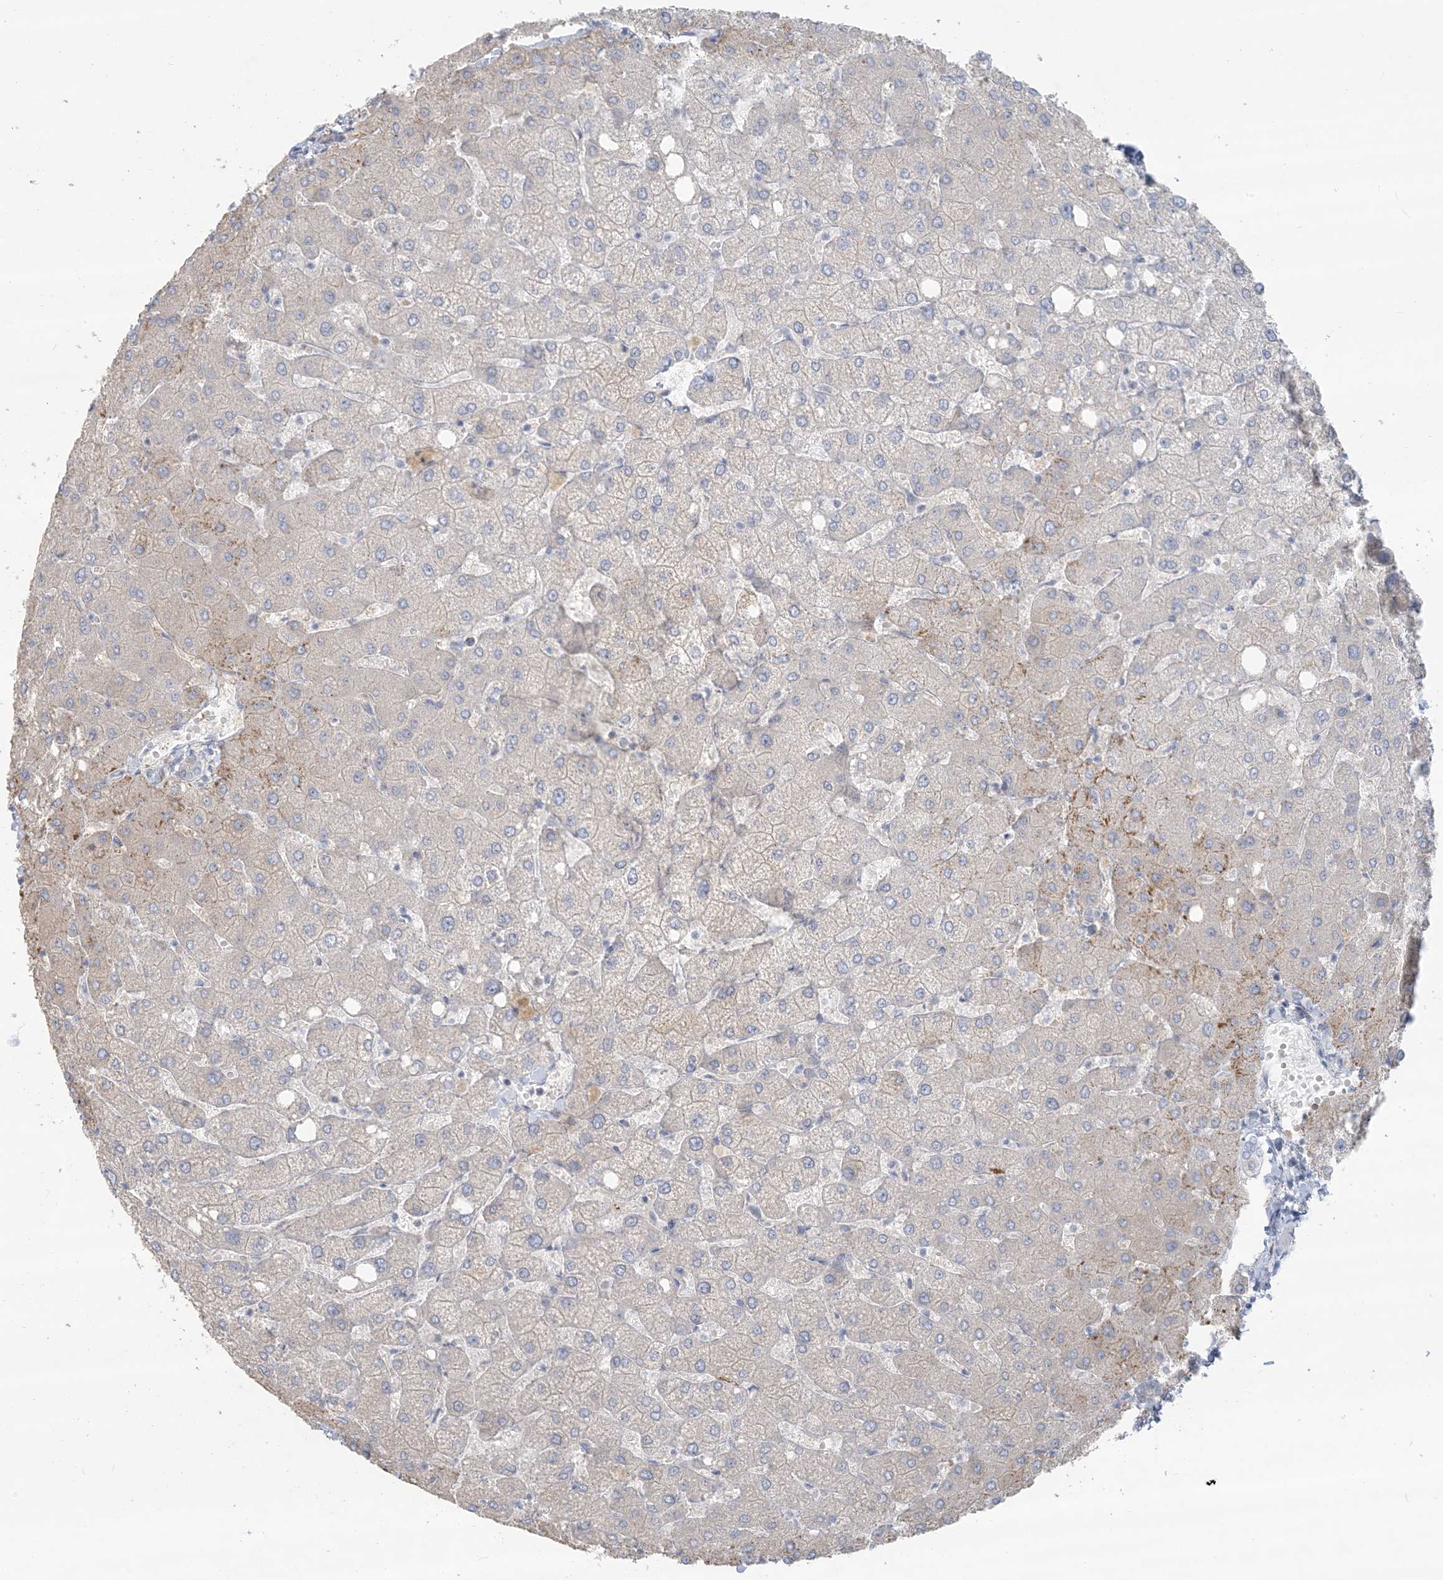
{"staining": {"intensity": "negative", "quantity": "none", "location": "none"}, "tissue": "liver", "cell_type": "Cholangiocytes", "image_type": "normal", "snomed": [{"axis": "morphology", "description": "Normal tissue, NOS"}, {"axis": "topography", "description": "Liver"}], "caption": "Protein analysis of unremarkable liver exhibits no significant staining in cholangiocytes.", "gene": "SCML1", "patient": {"sex": "female", "age": 54}}